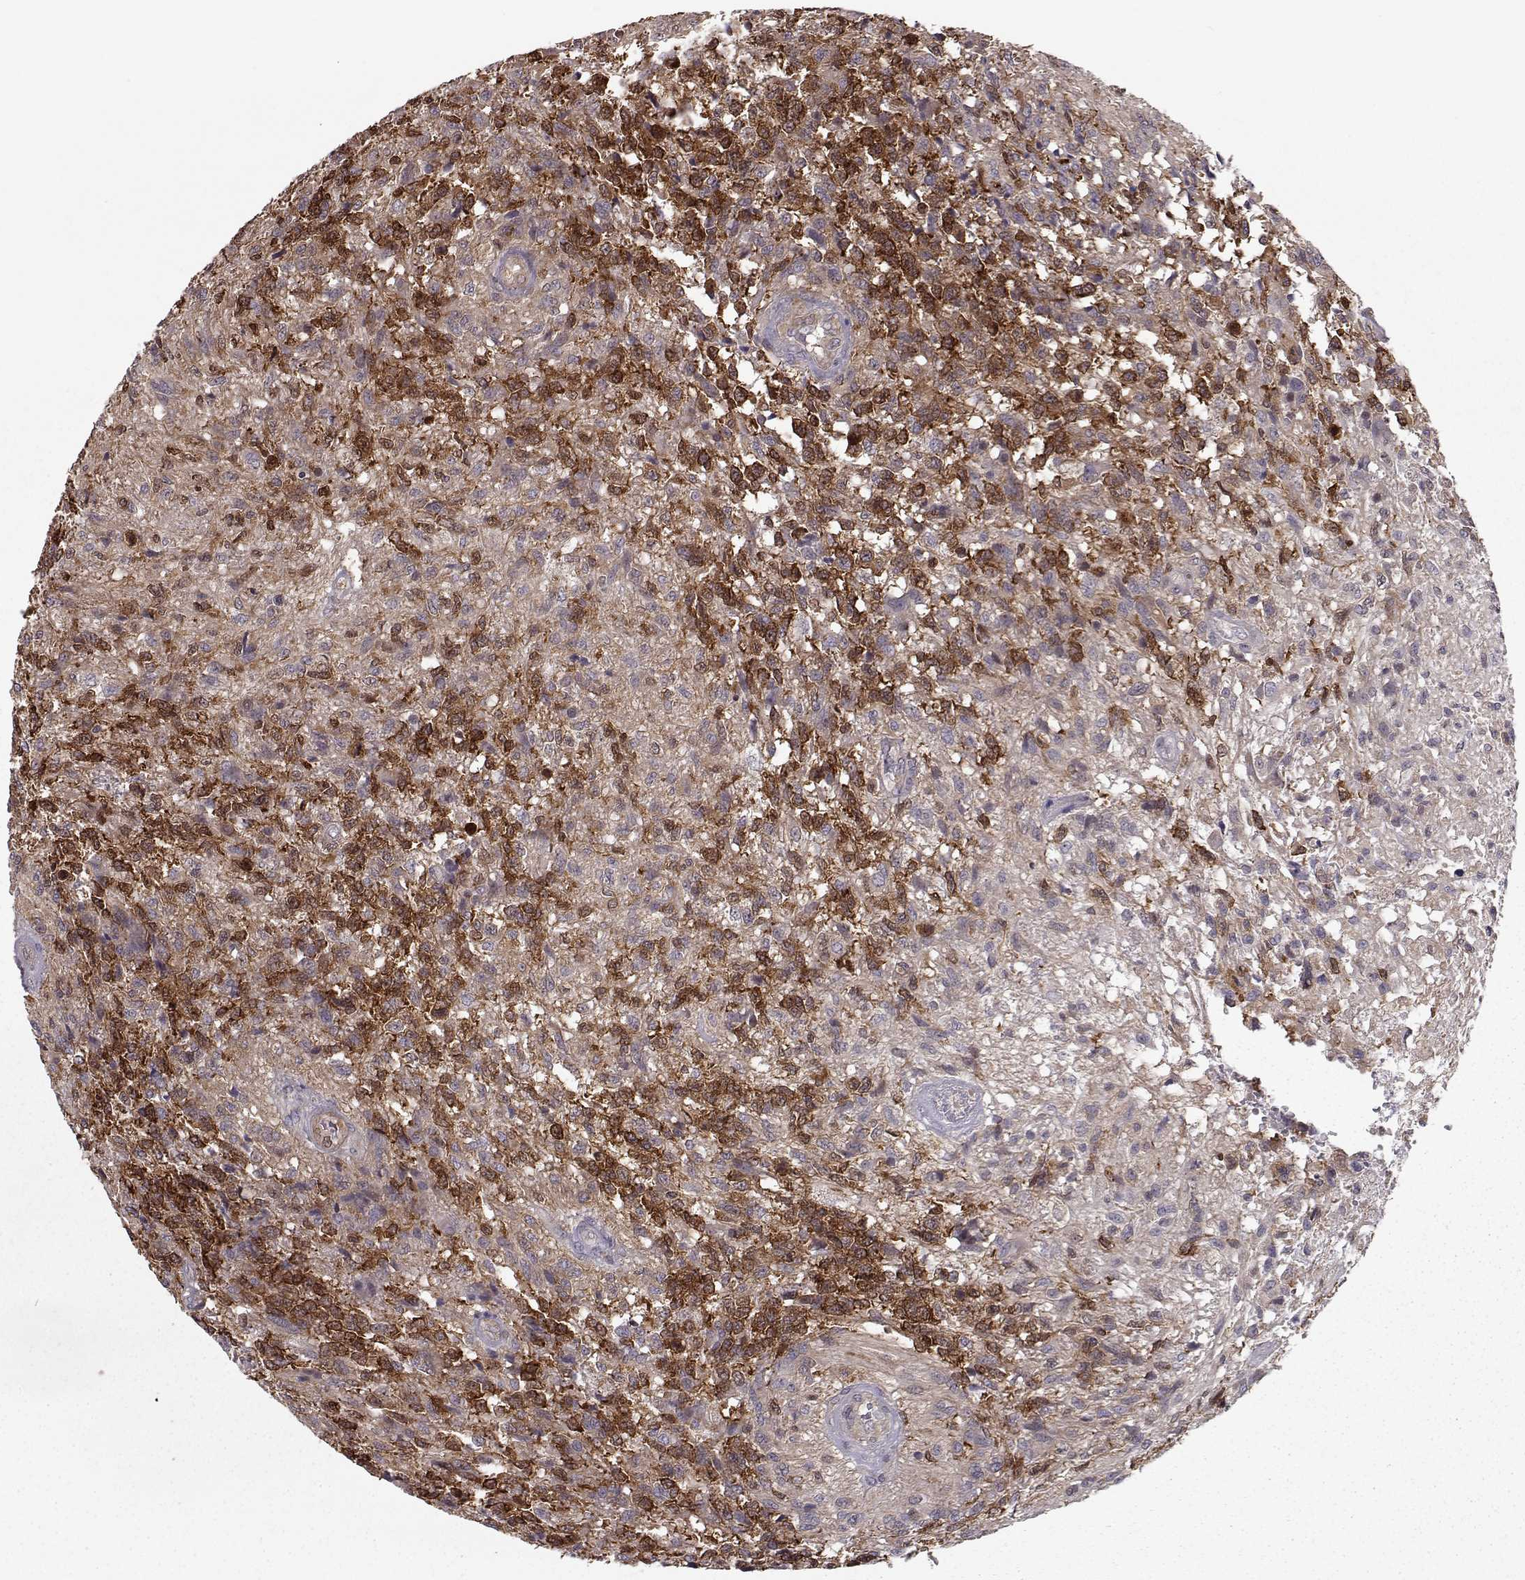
{"staining": {"intensity": "moderate", "quantity": "<25%", "location": "cytoplasmic/membranous"}, "tissue": "glioma", "cell_type": "Tumor cells", "image_type": "cancer", "snomed": [{"axis": "morphology", "description": "Glioma, malignant, High grade"}, {"axis": "topography", "description": "Brain"}], "caption": "The immunohistochemical stain shows moderate cytoplasmic/membranous positivity in tumor cells of malignant high-grade glioma tissue.", "gene": "RANBP1", "patient": {"sex": "male", "age": 56}}